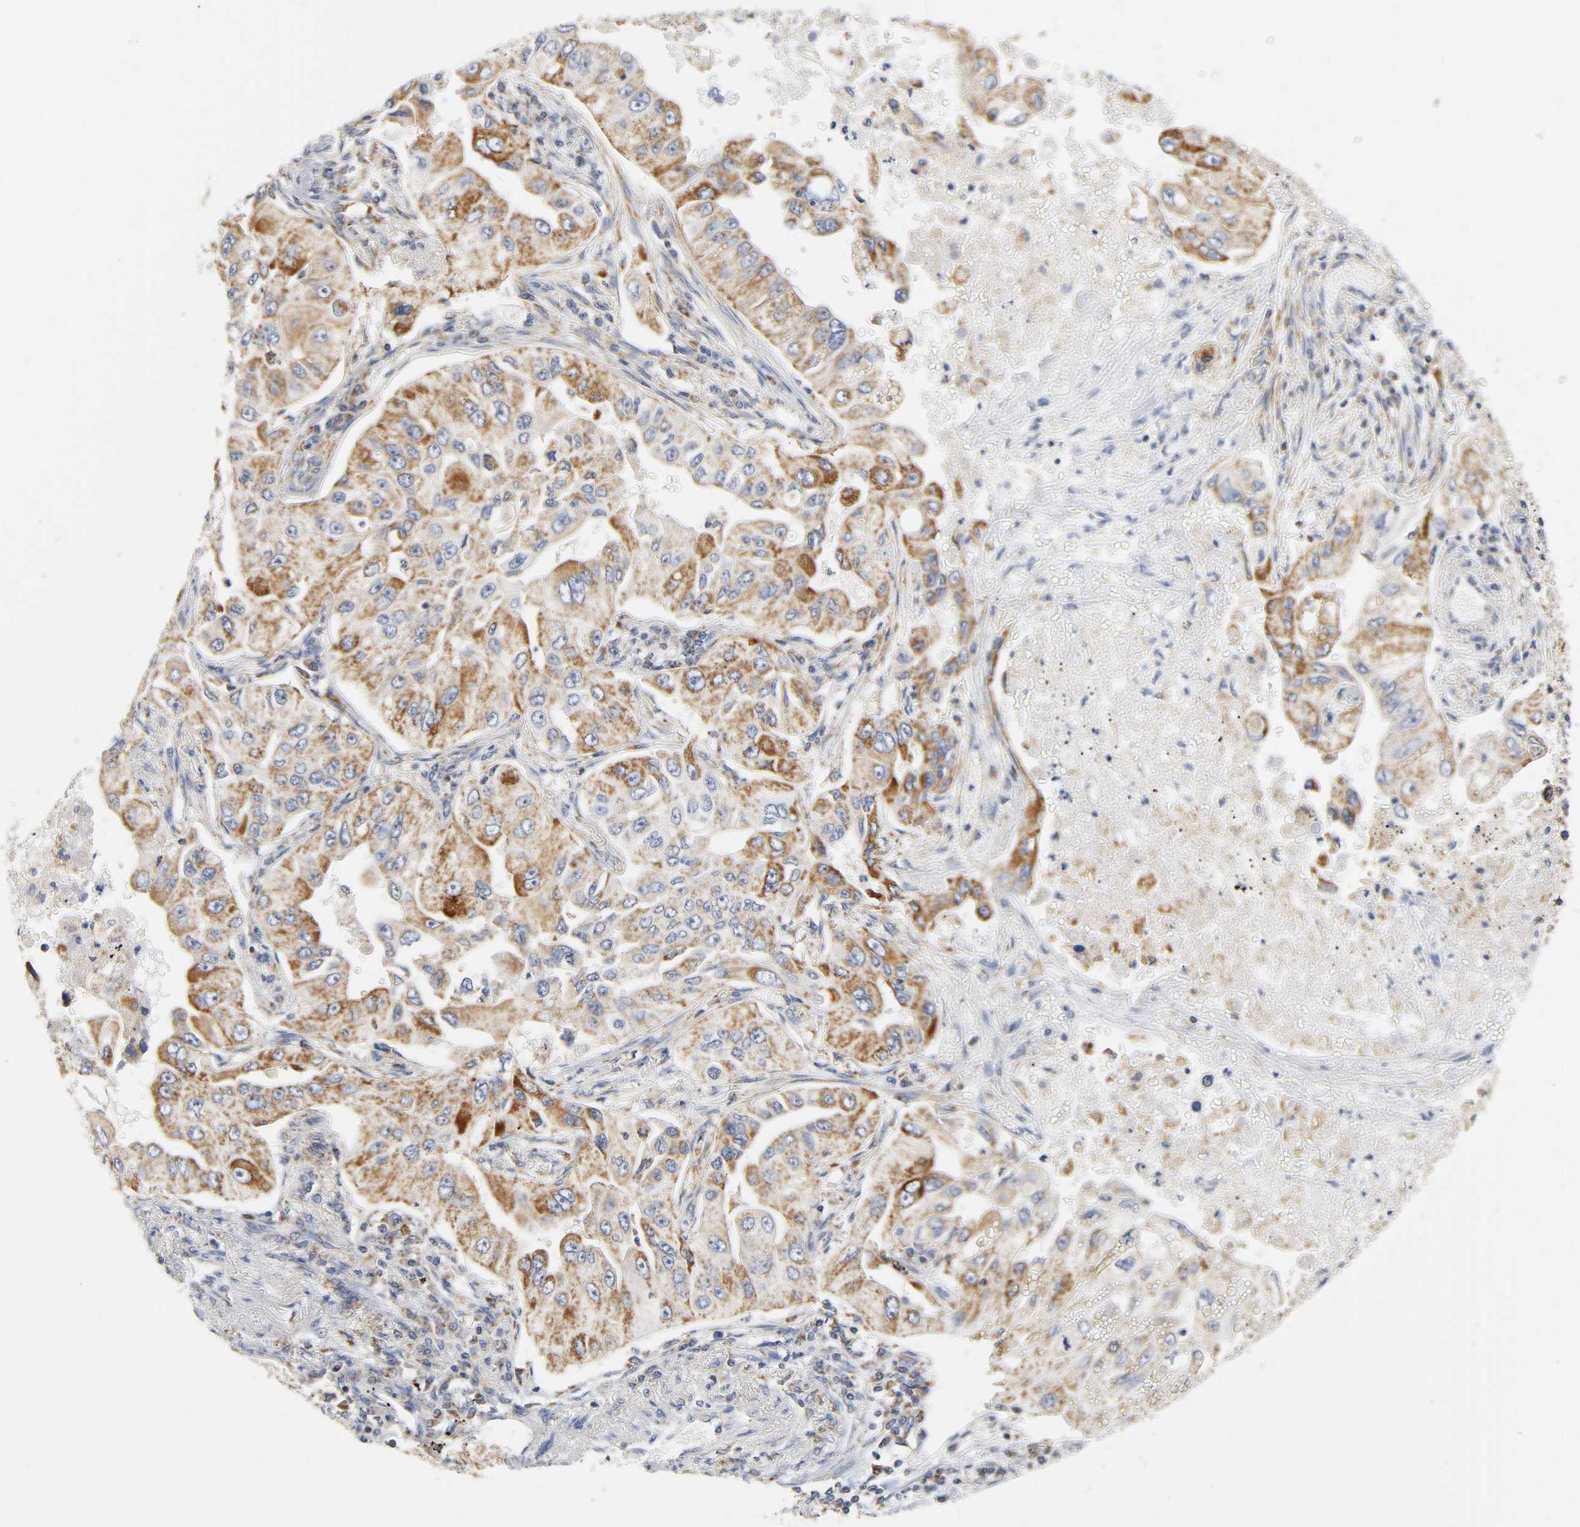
{"staining": {"intensity": "moderate", "quantity": ">75%", "location": "cytoplasmic/membranous"}, "tissue": "lung cancer", "cell_type": "Tumor cells", "image_type": "cancer", "snomed": [{"axis": "morphology", "description": "Adenocarcinoma, NOS"}, {"axis": "topography", "description": "Lung"}], "caption": "Human lung cancer stained with a brown dye reveals moderate cytoplasmic/membranous positive staining in approximately >75% of tumor cells.", "gene": "BAK1", "patient": {"sex": "male", "age": 84}}